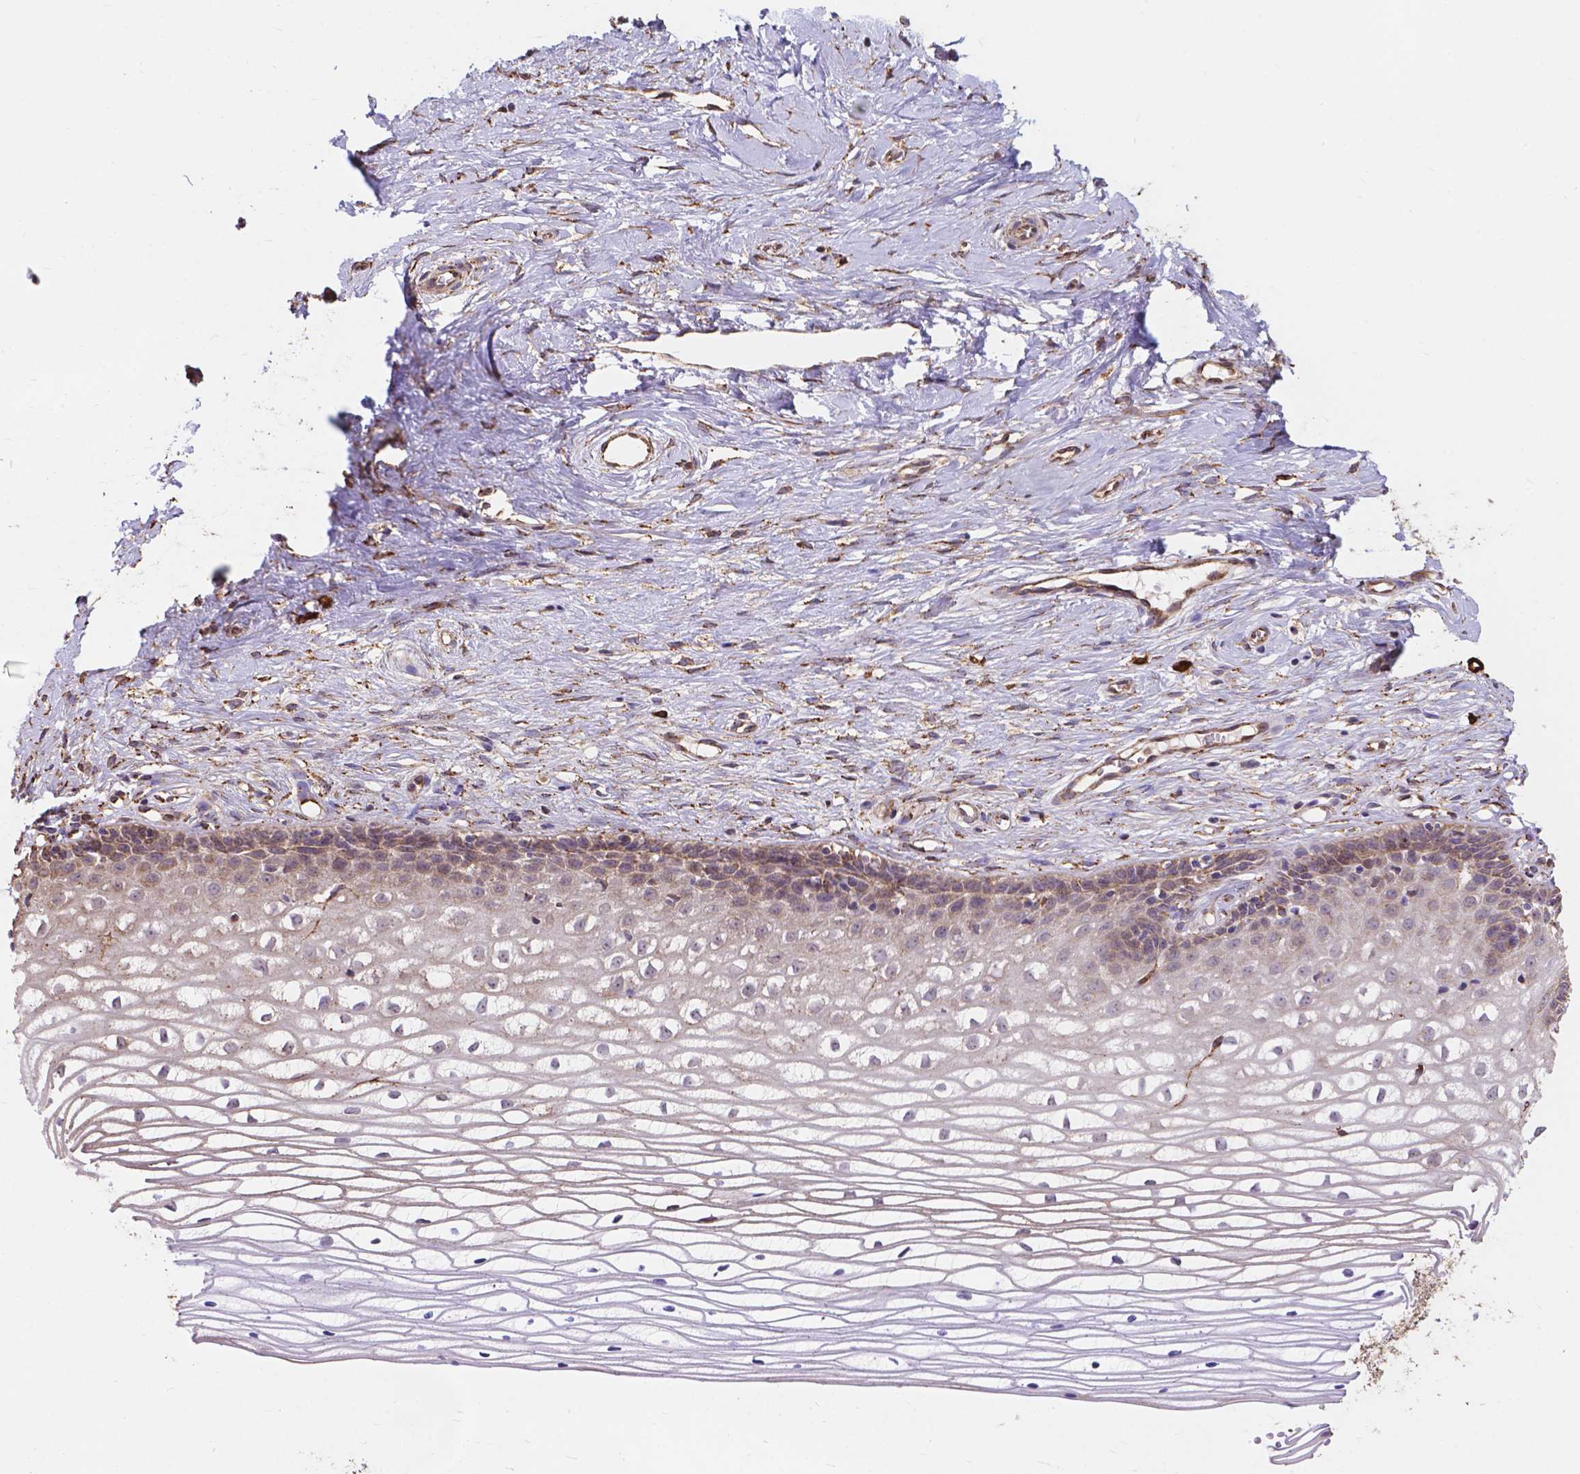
{"staining": {"intensity": "moderate", "quantity": "25%-75%", "location": "cytoplasmic/membranous"}, "tissue": "cervix", "cell_type": "Glandular cells", "image_type": "normal", "snomed": [{"axis": "morphology", "description": "Normal tissue, NOS"}, {"axis": "topography", "description": "Cervix"}], "caption": "Human cervix stained with a brown dye reveals moderate cytoplasmic/membranous positive staining in approximately 25%-75% of glandular cells.", "gene": "IPO11", "patient": {"sex": "female", "age": 40}}